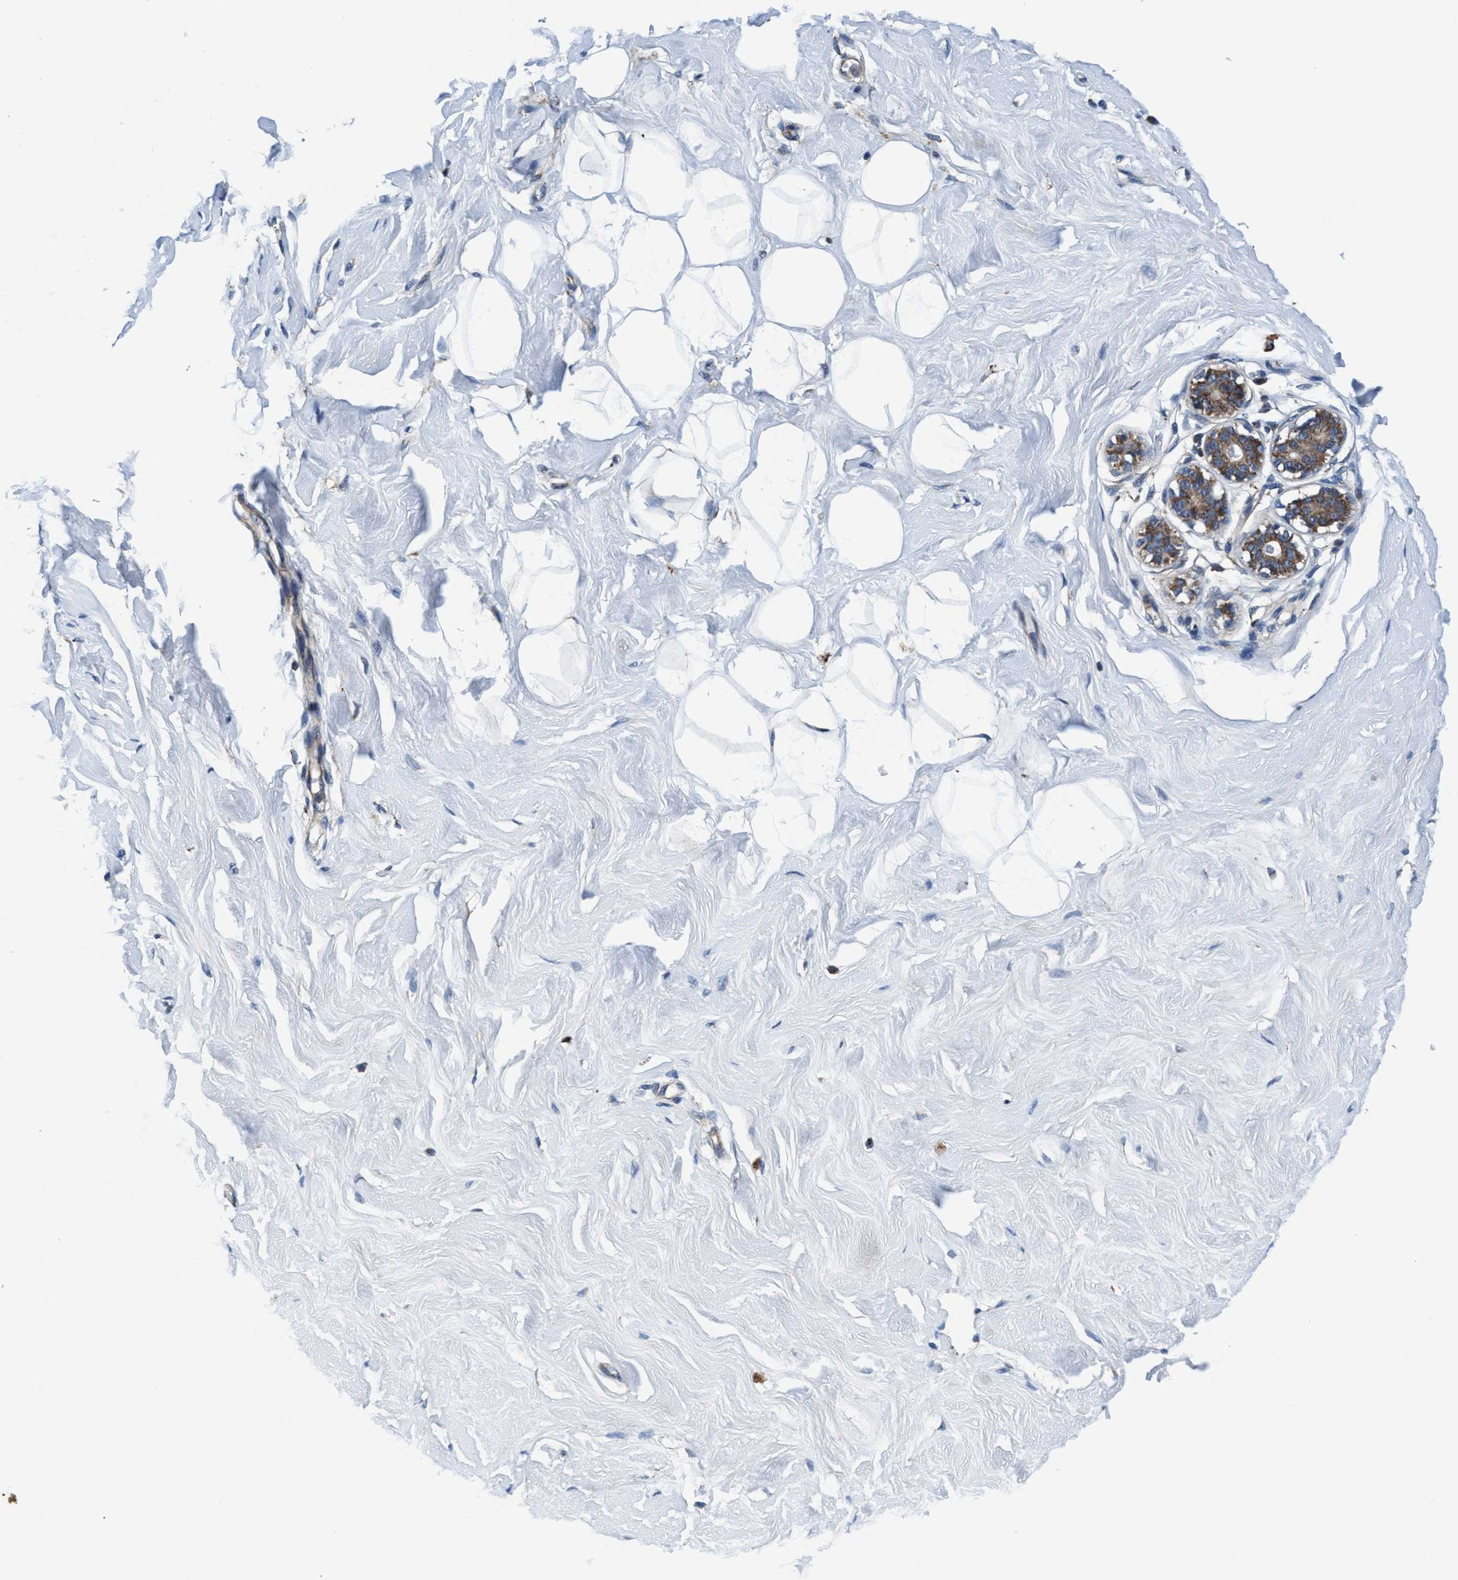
{"staining": {"intensity": "negative", "quantity": "none", "location": "none"}, "tissue": "breast", "cell_type": "Adipocytes", "image_type": "normal", "snomed": [{"axis": "morphology", "description": "Normal tissue, NOS"}, {"axis": "topography", "description": "Breast"}], "caption": "Adipocytes show no significant expression in normal breast. Brightfield microscopy of IHC stained with DAB (brown) and hematoxylin (blue), captured at high magnification.", "gene": "ENDOG", "patient": {"sex": "female", "age": 23}}